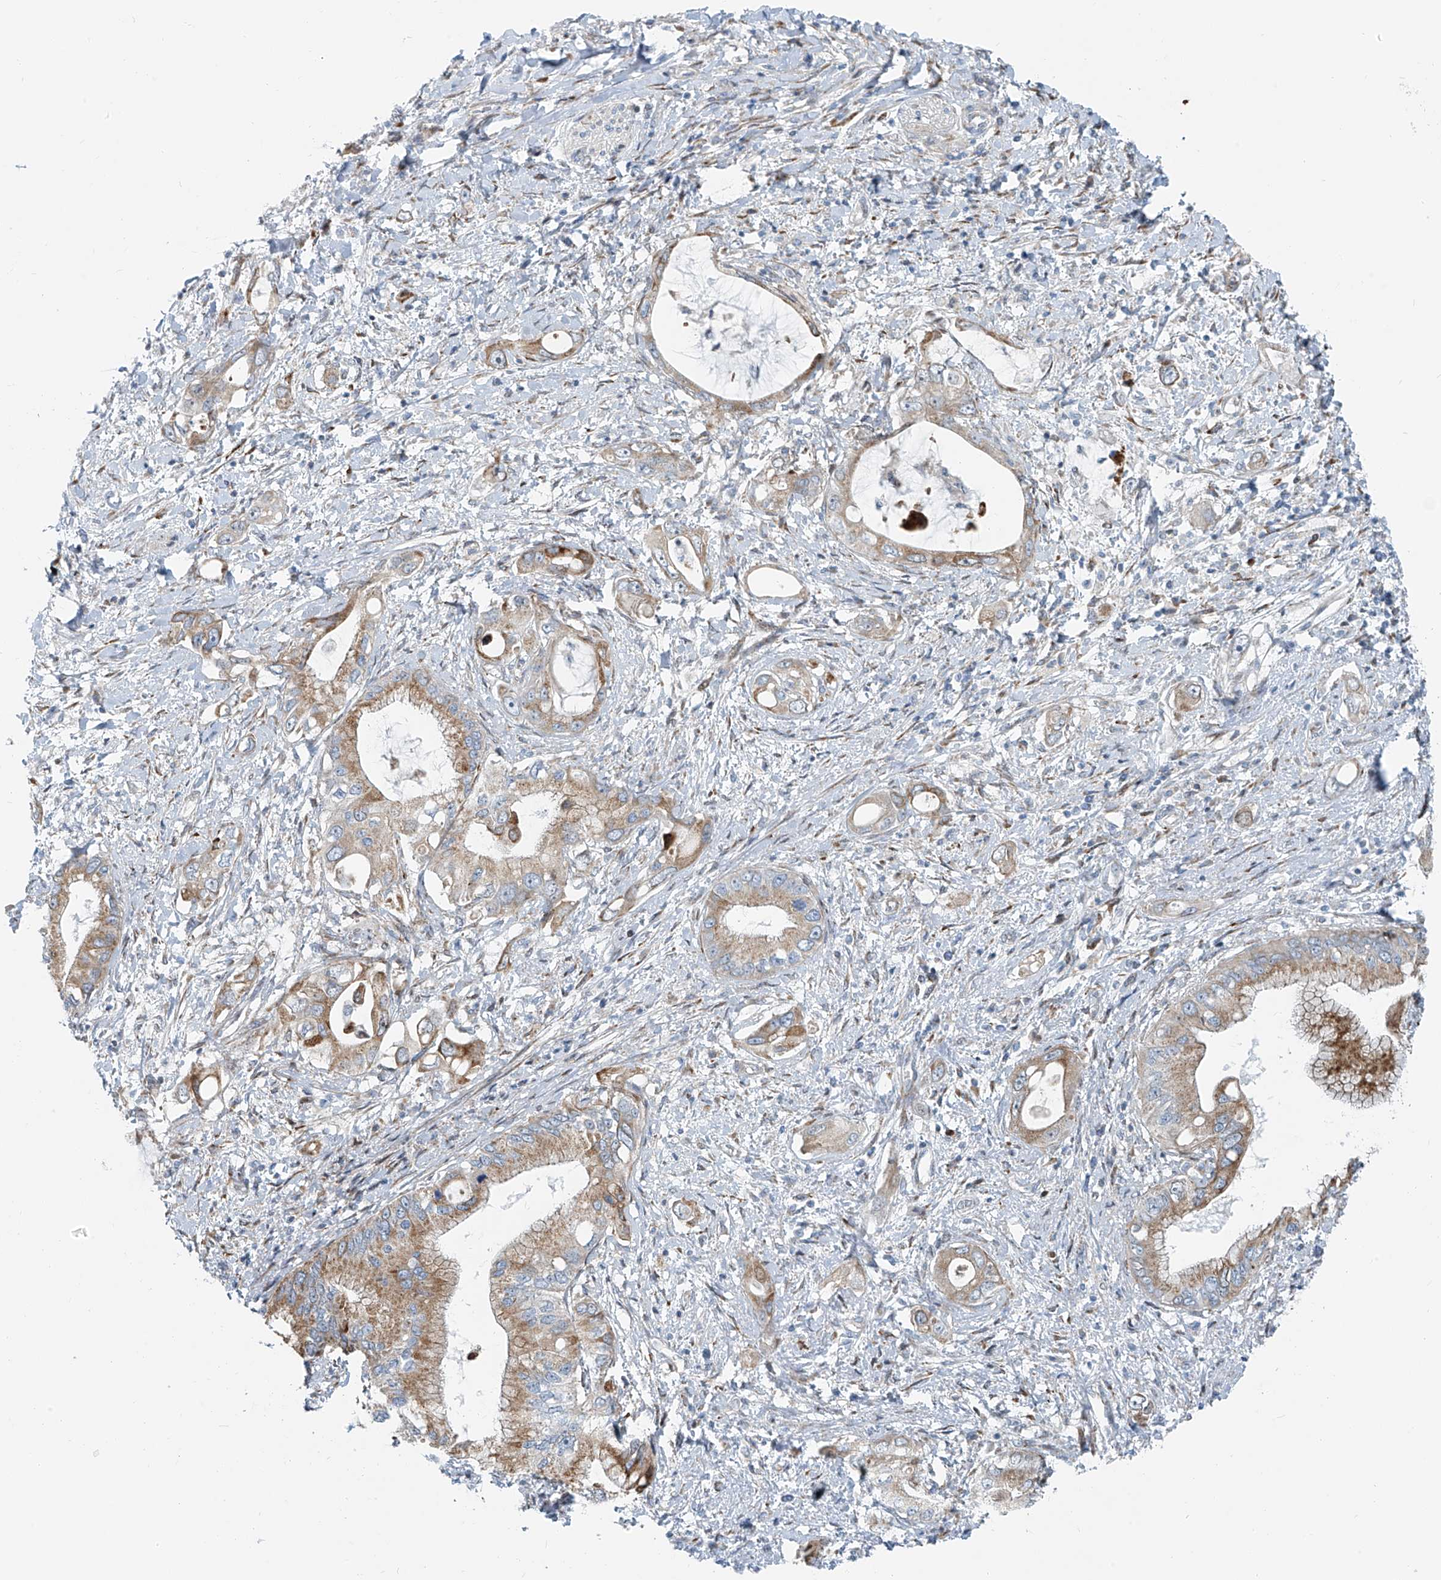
{"staining": {"intensity": "moderate", "quantity": "25%-75%", "location": "cytoplasmic/membranous"}, "tissue": "pancreatic cancer", "cell_type": "Tumor cells", "image_type": "cancer", "snomed": [{"axis": "morphology", "description": "Inflammation, NOS"}, {"axis": "morphology", "description": "Adenocarcinoma, NOS"}, {"axis": "topography", "description": "Pancreas"}], "caption": "This photomicrograph shows immunohistochemistry (IHC) staining of pancreatic cancer (adenocarcinoma), with medium moderate cytoplasmic/membranous staining in approximately 25%-75% of tumor cells.", "gene": "HIC2", "patient": {"sex": "female", "age": 56}}